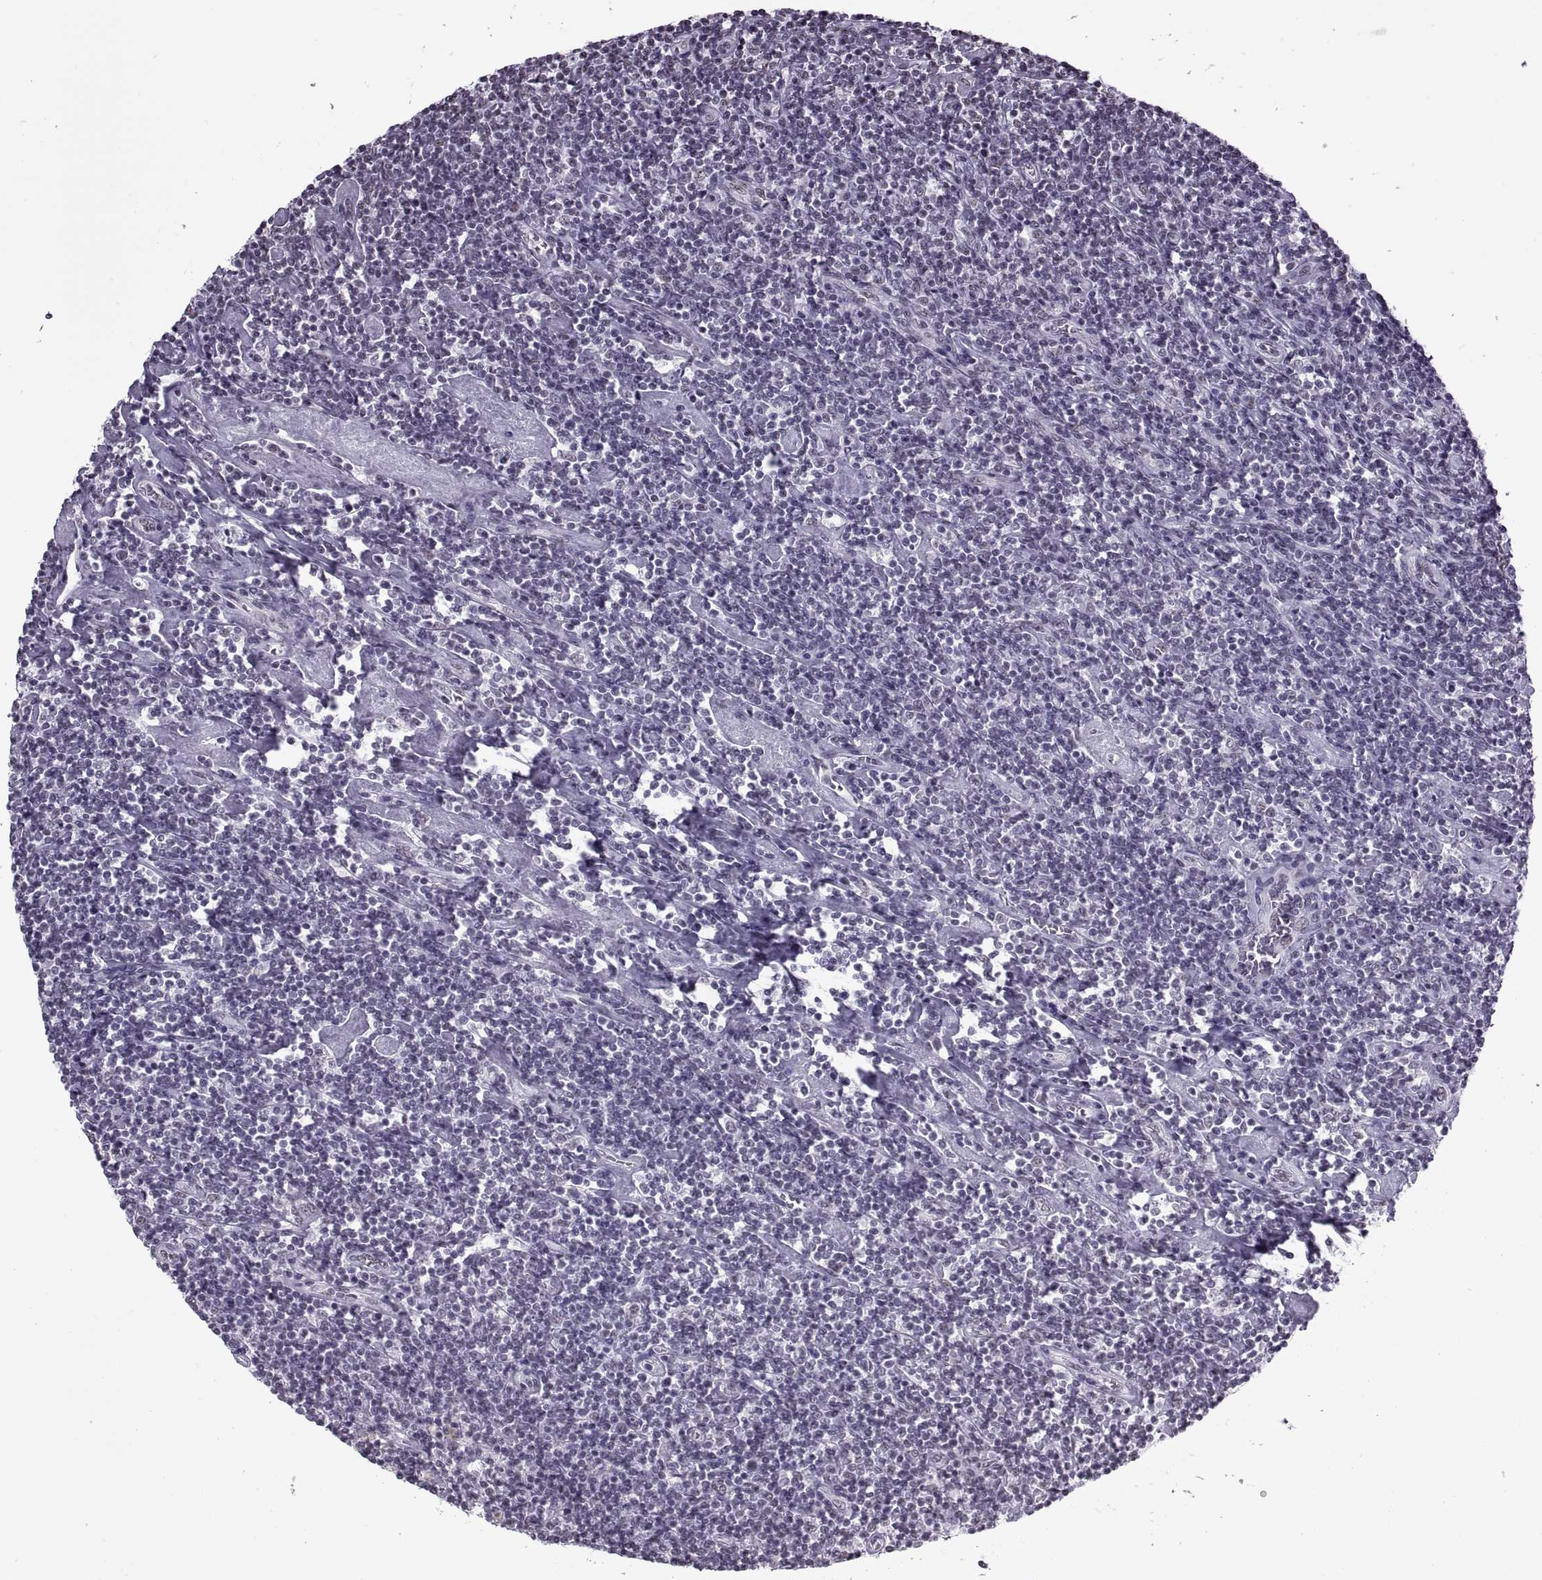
{"staining": {"intensity": "negative", "quantity": "none", "location": "none"}, "tissue": "lymphoma", "cell_type": "Tumor cells", "image_type": "cancer", "snomed": [{"axis": "morphology", "description": "Hodgkin's disease, NOS"}, {"axis": "topography", "description": "Lymph node"}], "caption": "IHC of Hodgkin's disease exhibits no staining in tumor cells.", "gene": "MAGEA4", "patient": {"sex": "male", "age": 40}}